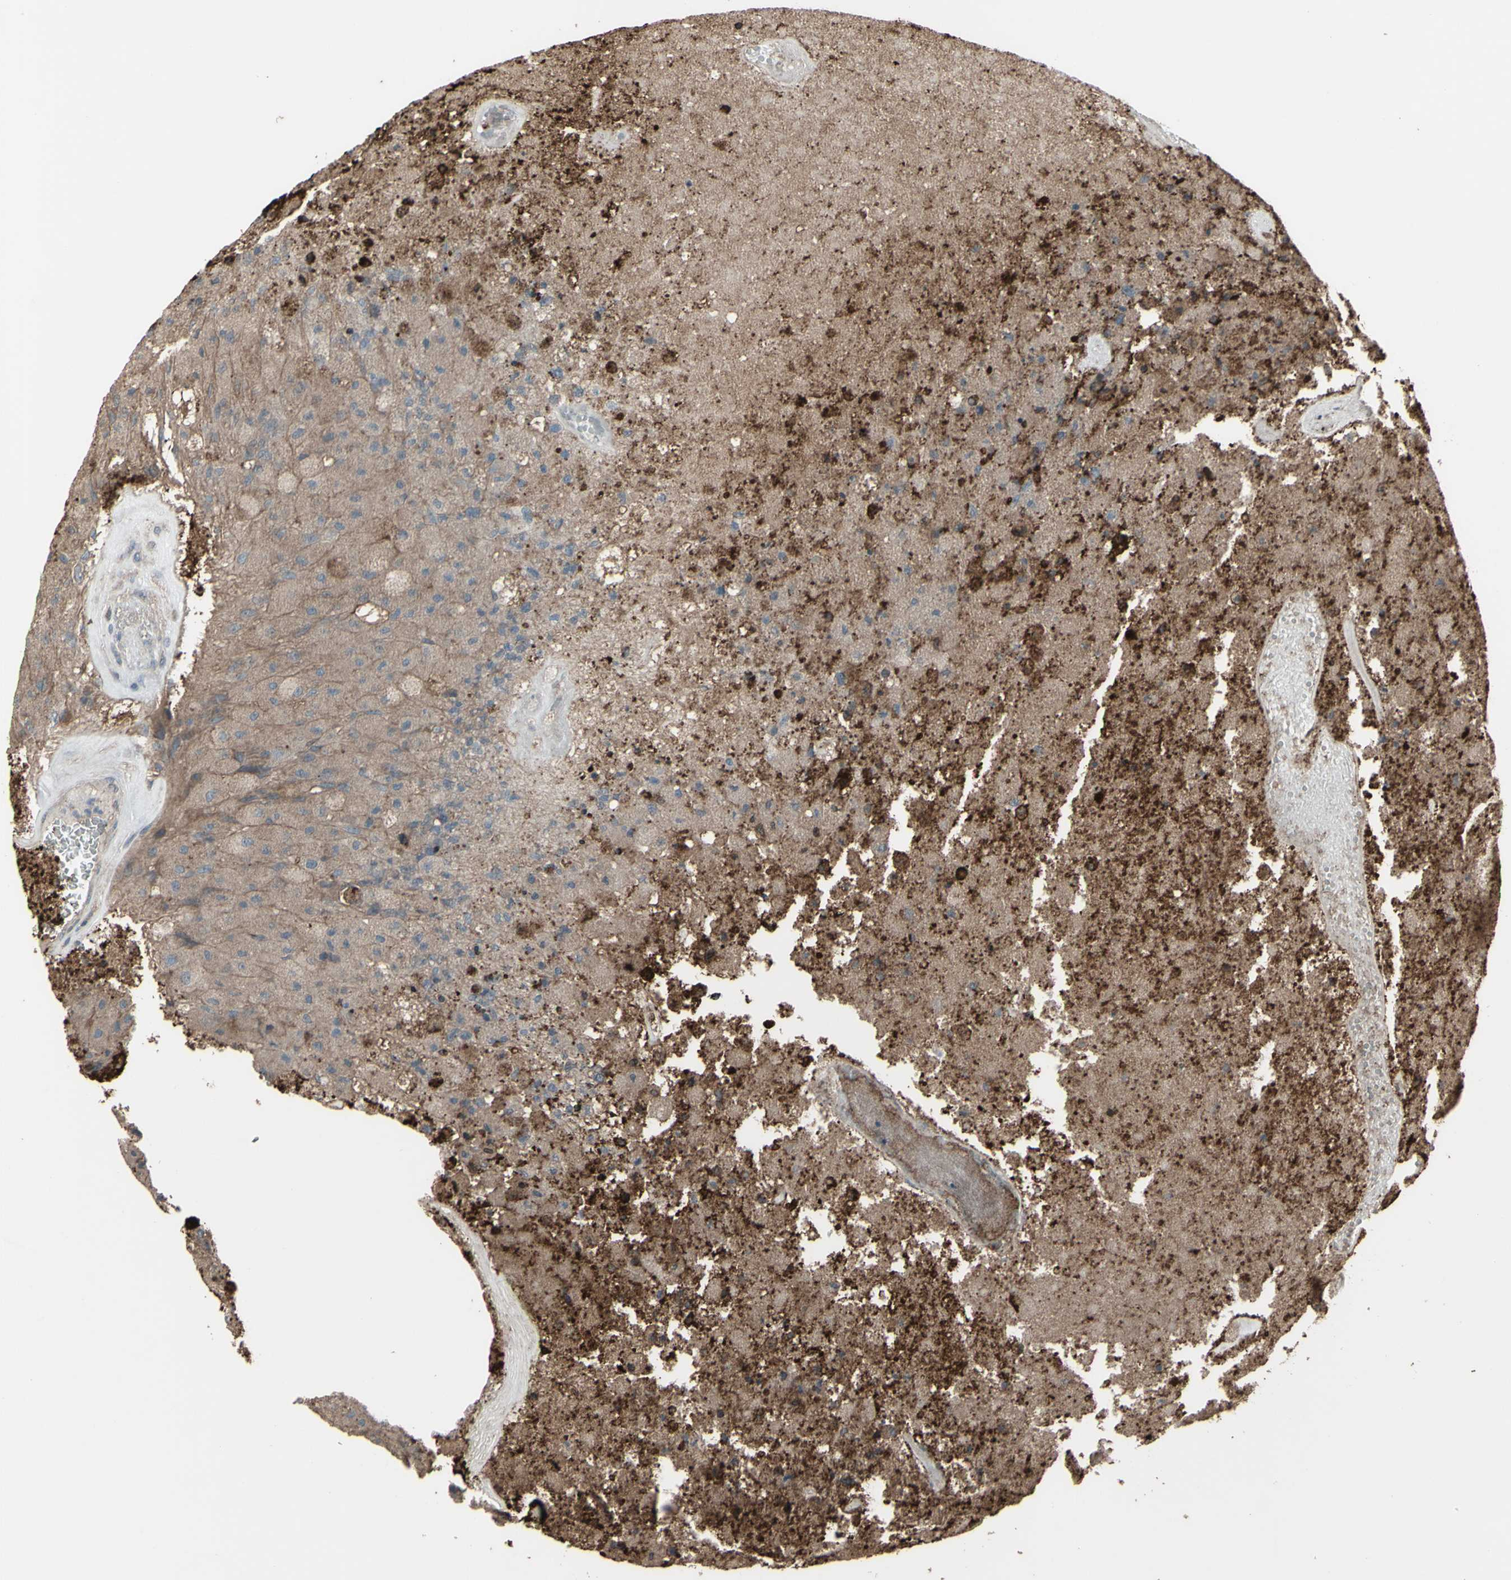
{"staining": {"intensity": "negative", "quantity": "none", "location": "none"}, "tissue": "glioma", "cell_type": "Tumor cells", "image_type": "cancer", "snomed": [{"axis": "morphology", "description": "Normal tissue, NOS"}, {"axis": "morphology", "description": "Glioma, malignant, High grade"}, {"axis": "topography", "description": "Cerebral cortex"}], "caption": "Immunohistochemical staining of human glioma displays no significant expression in tumor cells.", "gene": "SMO", "patient": {"sex": "male", "age": 77}}